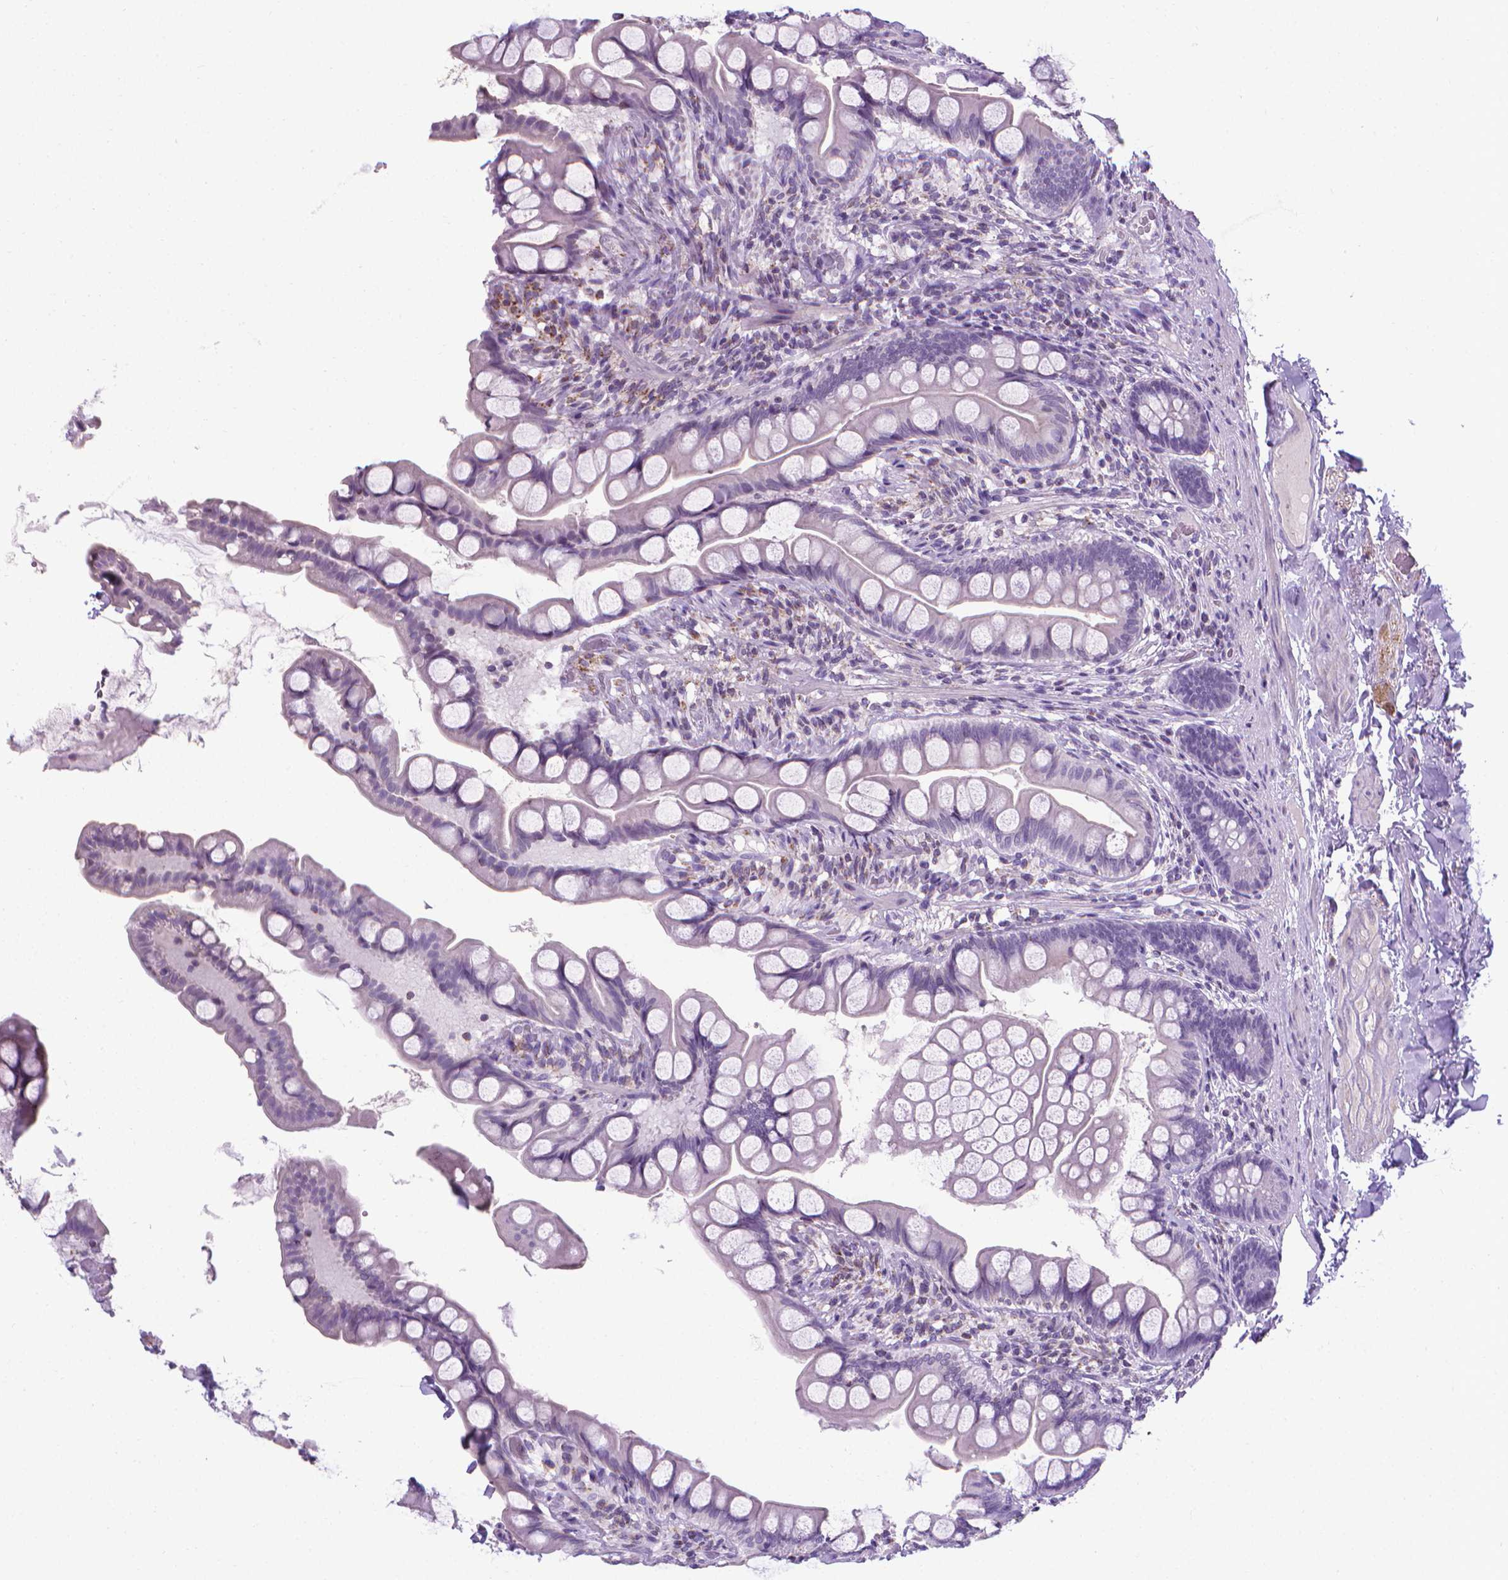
{"staining": {"intensity": "negative", "quantity": "none", "location": "none"}, "tissue": "small intestine", "cell_type": "Glandular cells", "image_type": "normal", "snomed": [{"axis": "morphology", "description": "Normal tissue, NOS"}, {"axis": "topography", "description": "Small intestine"}], "caption": "The photomicrograph exhibits no staining of glandular cells in unremarkable small intestine.", "gene": "POU3F3", "patient": {"sex": "male", "age": 70}}